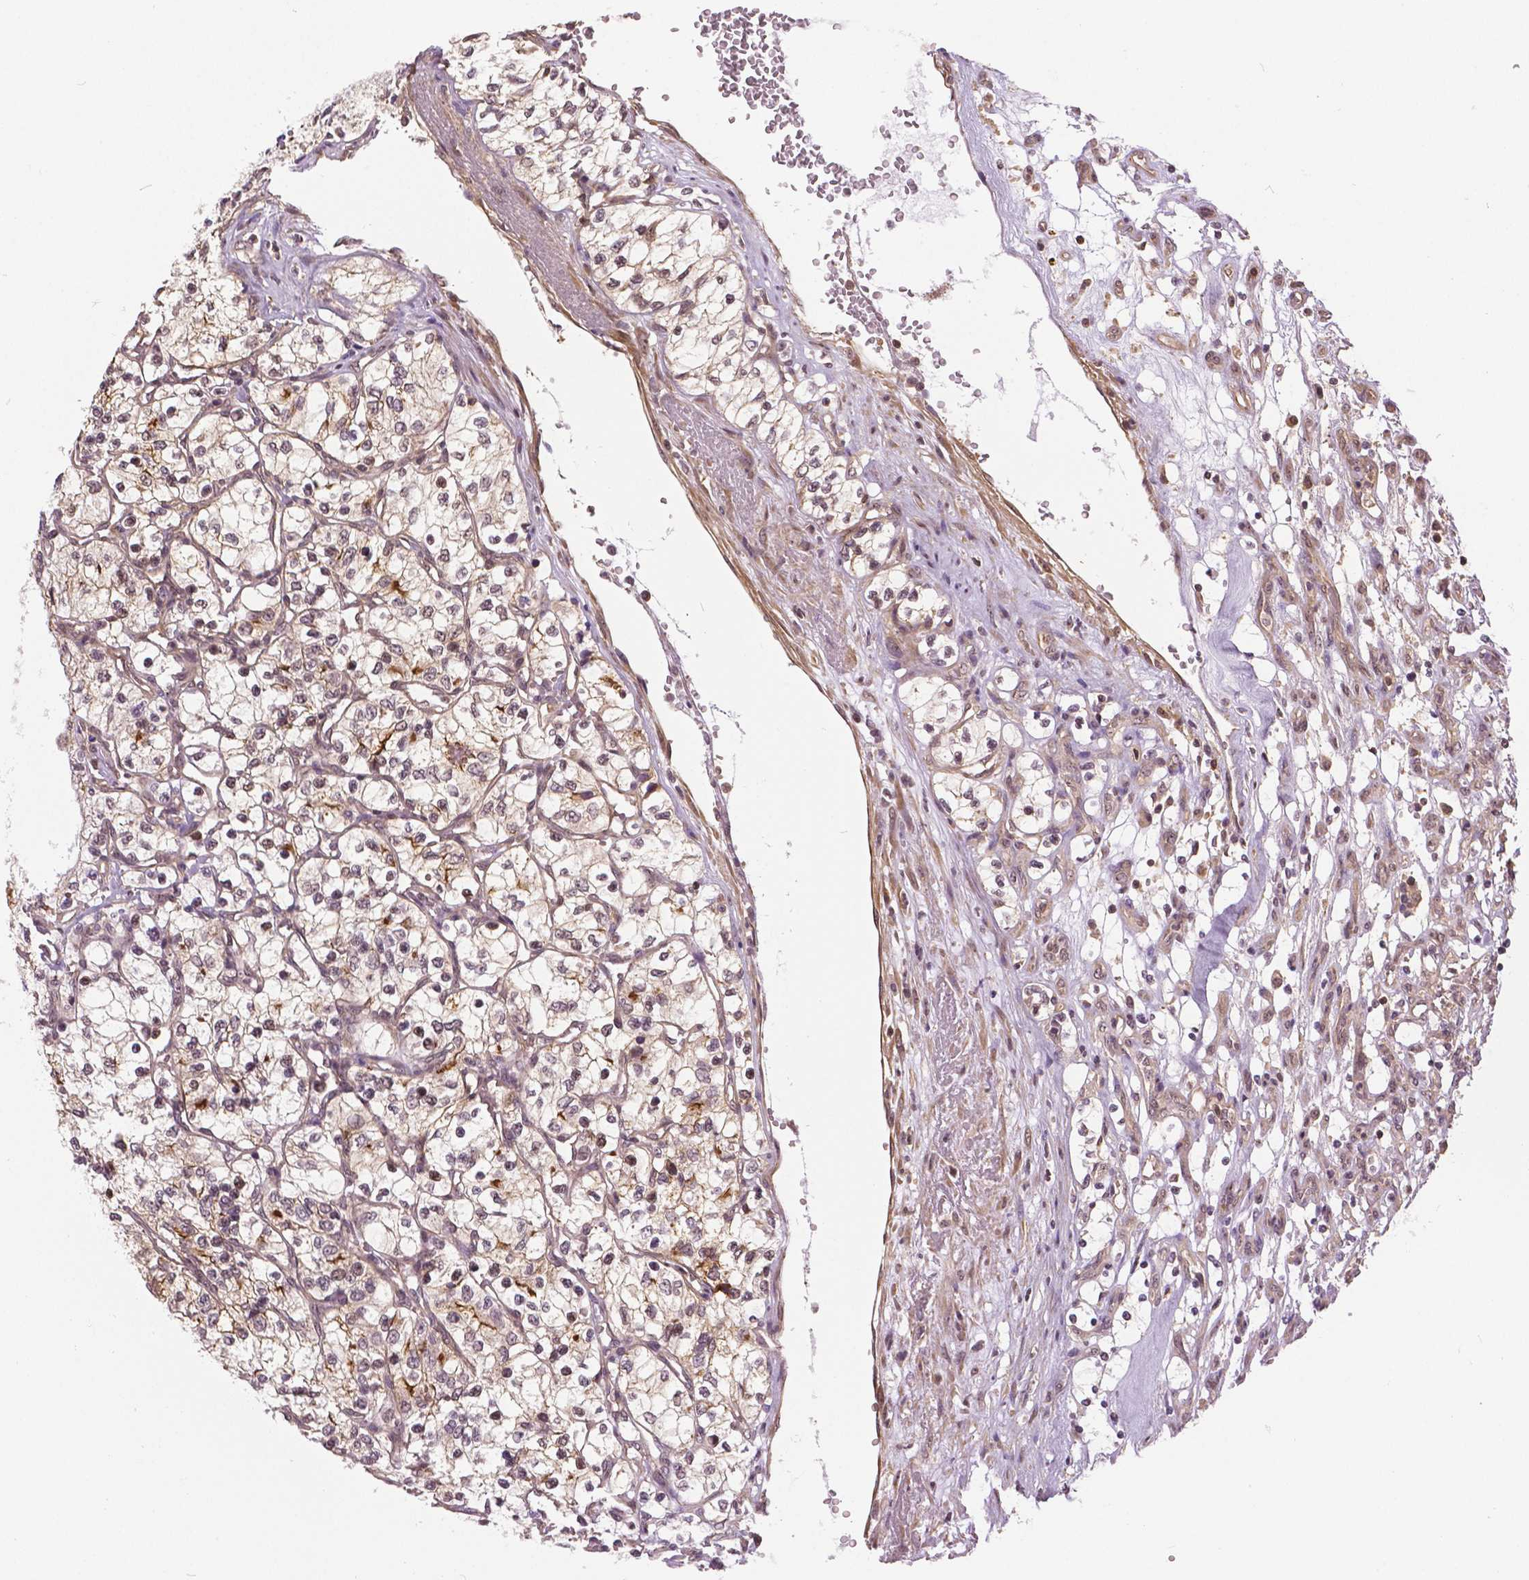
{"staining": {"intensity": "weak", "quantity": ">75%", "location": "cytoplasmic/membranous"}, "tissue": "renal cancer", "cell_type": "Tumor cells", "image_type": "cancer", "snomed": [{"axis": "morphology", "description": "Adenocarcinoma, NOS"}, {"axis": "topography", "description": "Kidney"}], "caption": "Human adenocarcinoma (renal) stained with a brown dye reveals weak cytoplasmic/membranous positive staining in approximately >75% of tumor cells.", "gene": "ANXA13", "patient": {"sex": "female", "age": 69}}